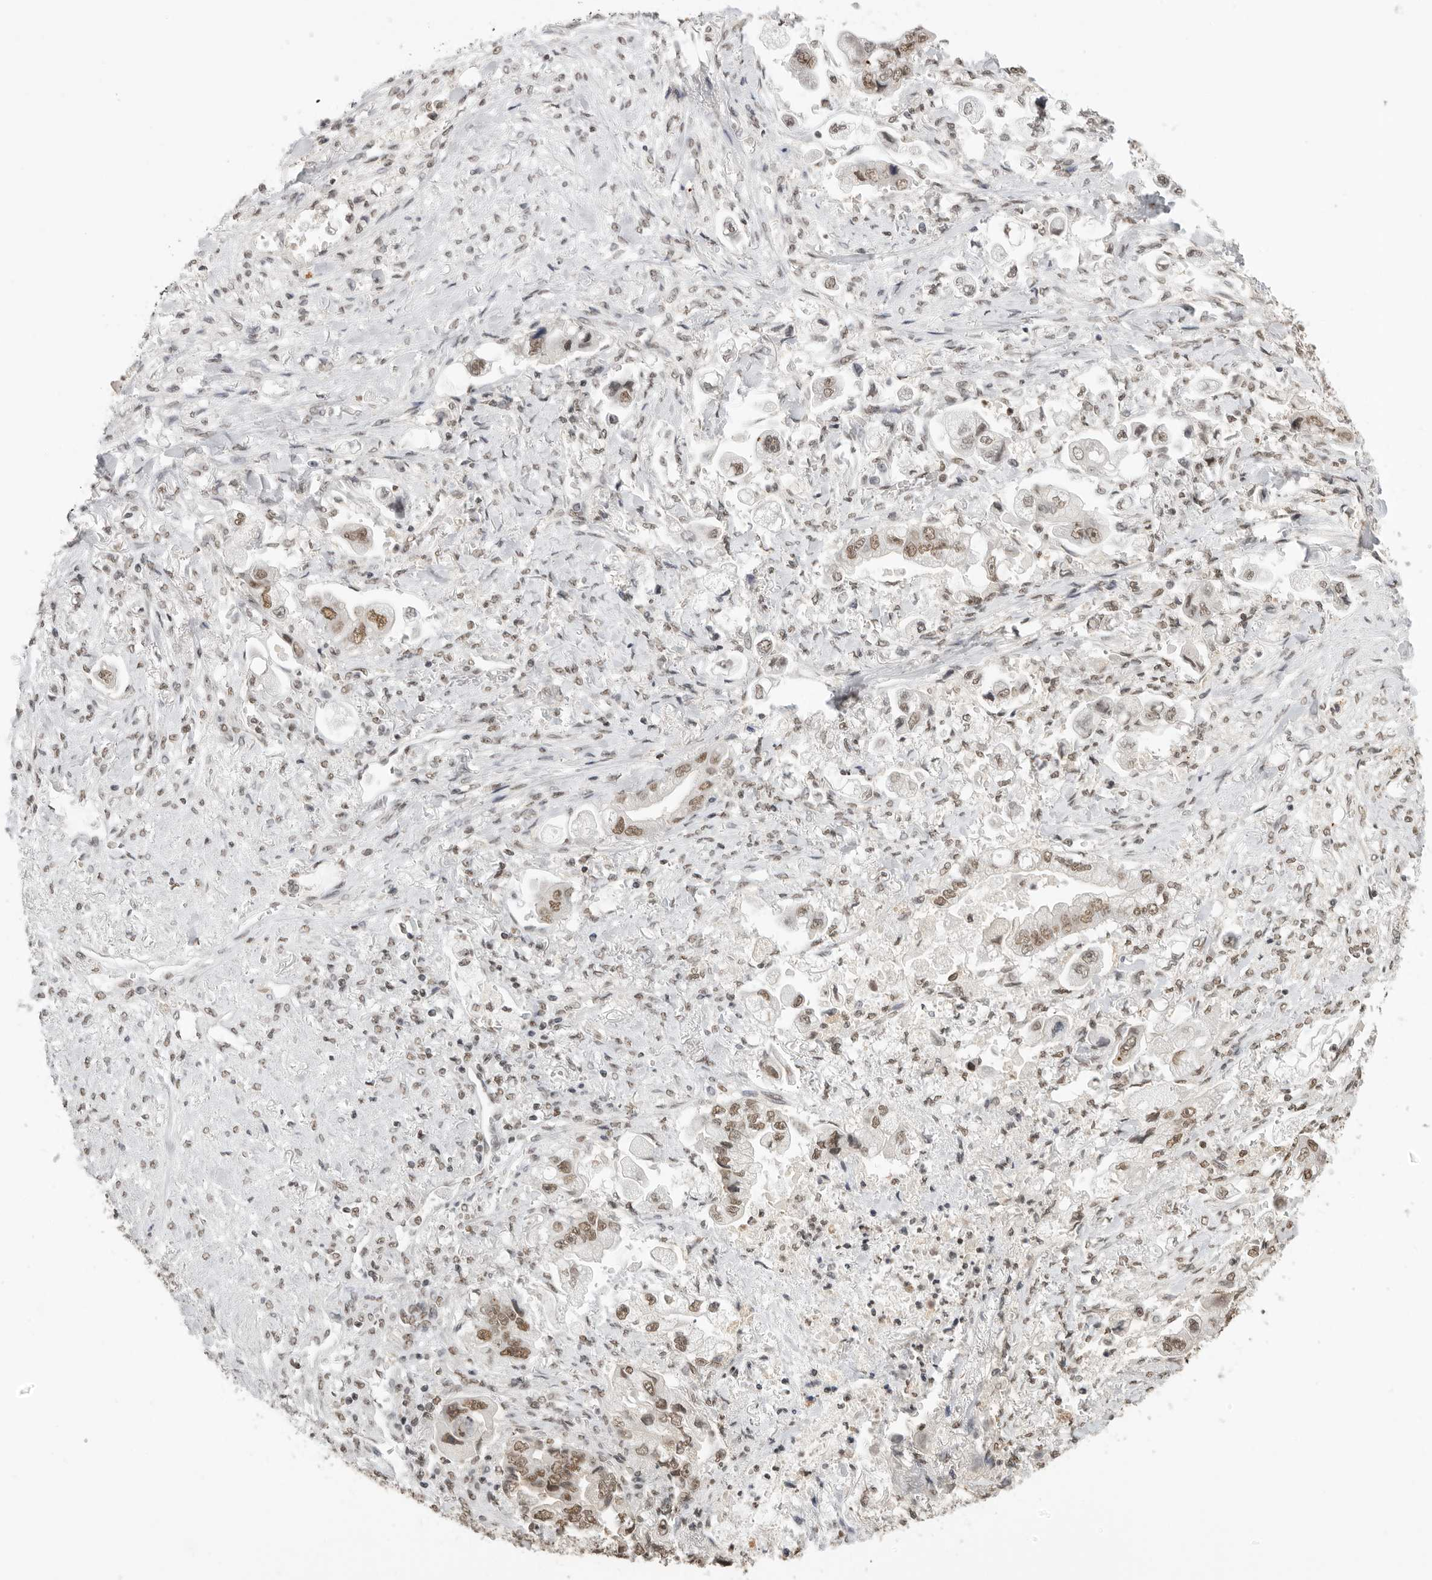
{"staining": {"intensity": "moderate", "quantity": ">75%", "location": "nuclear"}, "tissue": "stomach cancer", "cell_type": "Tumor cells", "image_type": "cancer", "snomed": [{"axis": "morphology", "description": "Adenocarcinoma, NOS"}, {"axis": "topography", "description": "Stomach"}], "caption": "IHC image of neoplastic tissue: adenocarcinoma (stomach) stained using immunohistochemistry (IHC) exhibits medium levels of moderate protein expression localized specifically in the nuclear of tumor cells, appearing as a nuclear brown color.", "gene": "RPA2", "patient": {"sex": "male", "age": 62}}